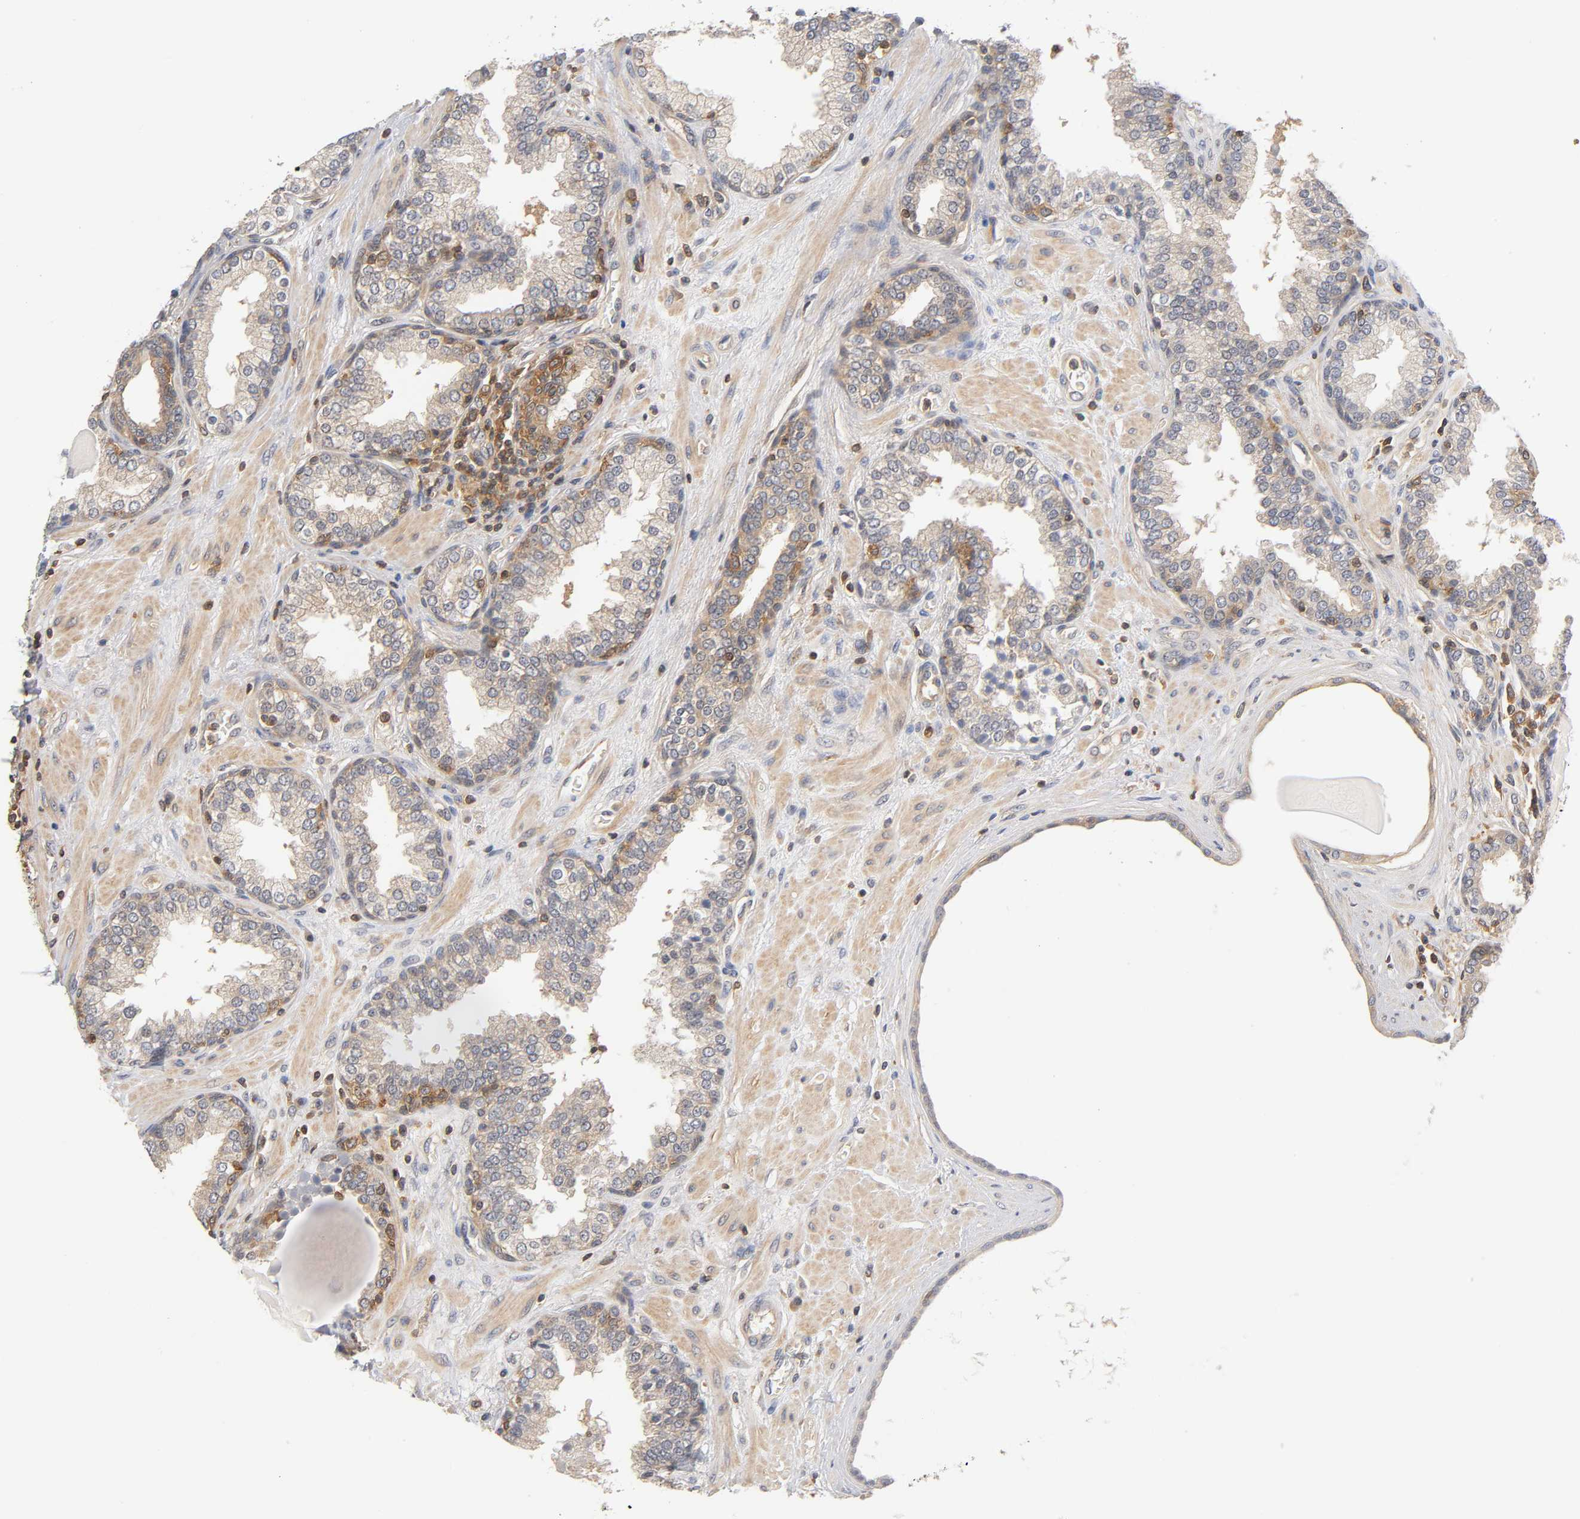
{"staining": {"intensity": "moderate", "quantity": "25%-75%", "location": "cytoplasmic/membranous"}, "tissue": "prostate", "cell_type": "Glandular cells", "image_type": "normal", "snomed": [{"axis": "morphology", "description": "Normal tissue, NOS"}, {"axis": "topography", "description": "Prostate"}], "caption": "Immunohistochemical staining of benign prostate shows 25%-75% levels of moderate cytoplasmic/membranous protein expression in approximately 25%-75% of glandular cells.", "gene": "ACTR2", "patient": {"sex": "male", "age": 51}}